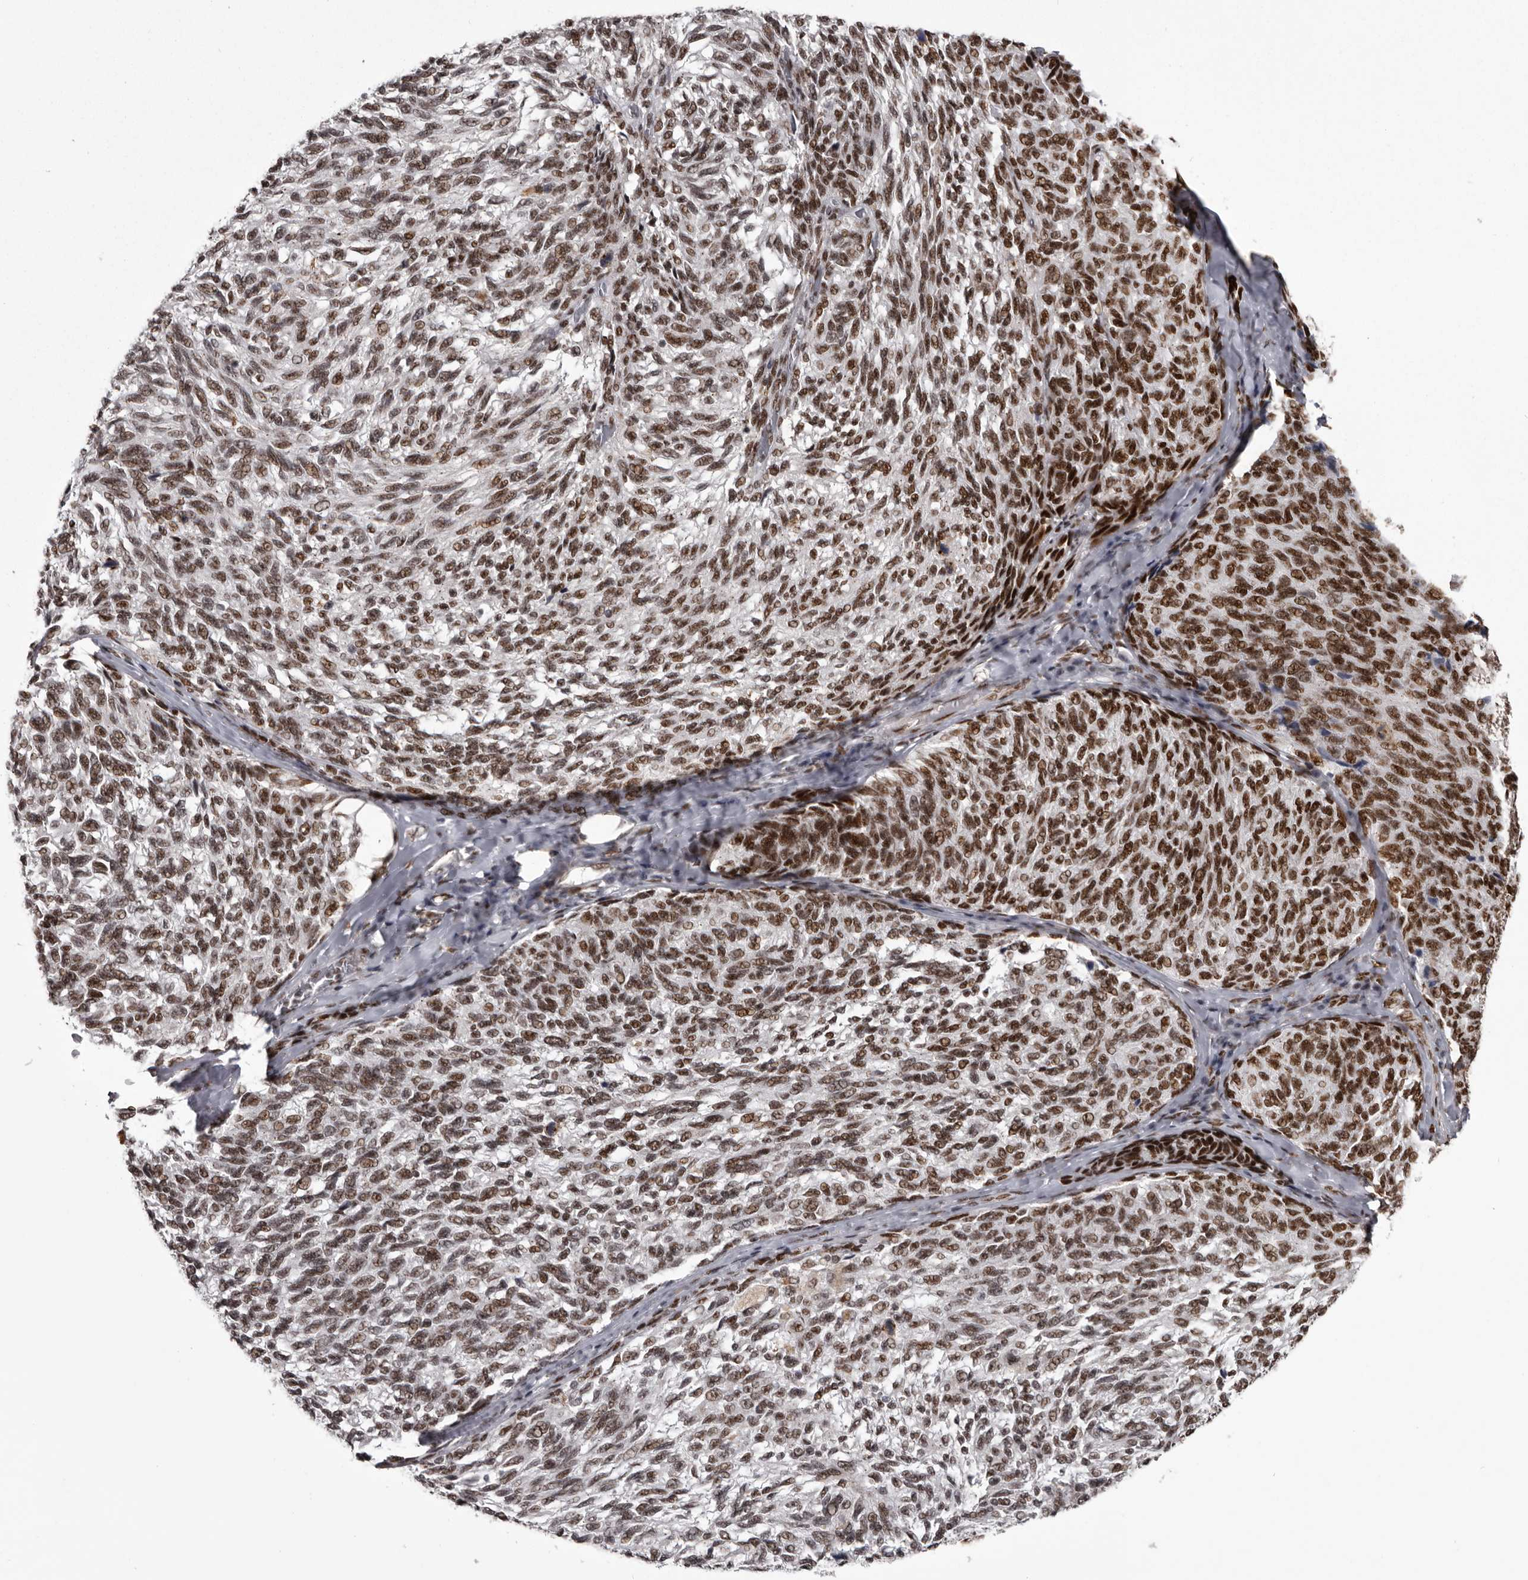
{"staining": {"intensity": "strong", "quantity": ">75%", "location": "nuclear"}, "tissue": "melanoma", "cell_type": "Tumor cells", "image_type": "cancer", "snomed": [{"axis": "morphology", "description": "Malignant melanoma, NOS"}, {"axis": "topography", "description": "Skin"}], "caption": "Melanoma was stained to show a protein in brown. There is high levels of strong nuclear expression in about >75% of tumor cells.", "gene": "NUMA1", "patient": {"sex": "female", "age": 73}}